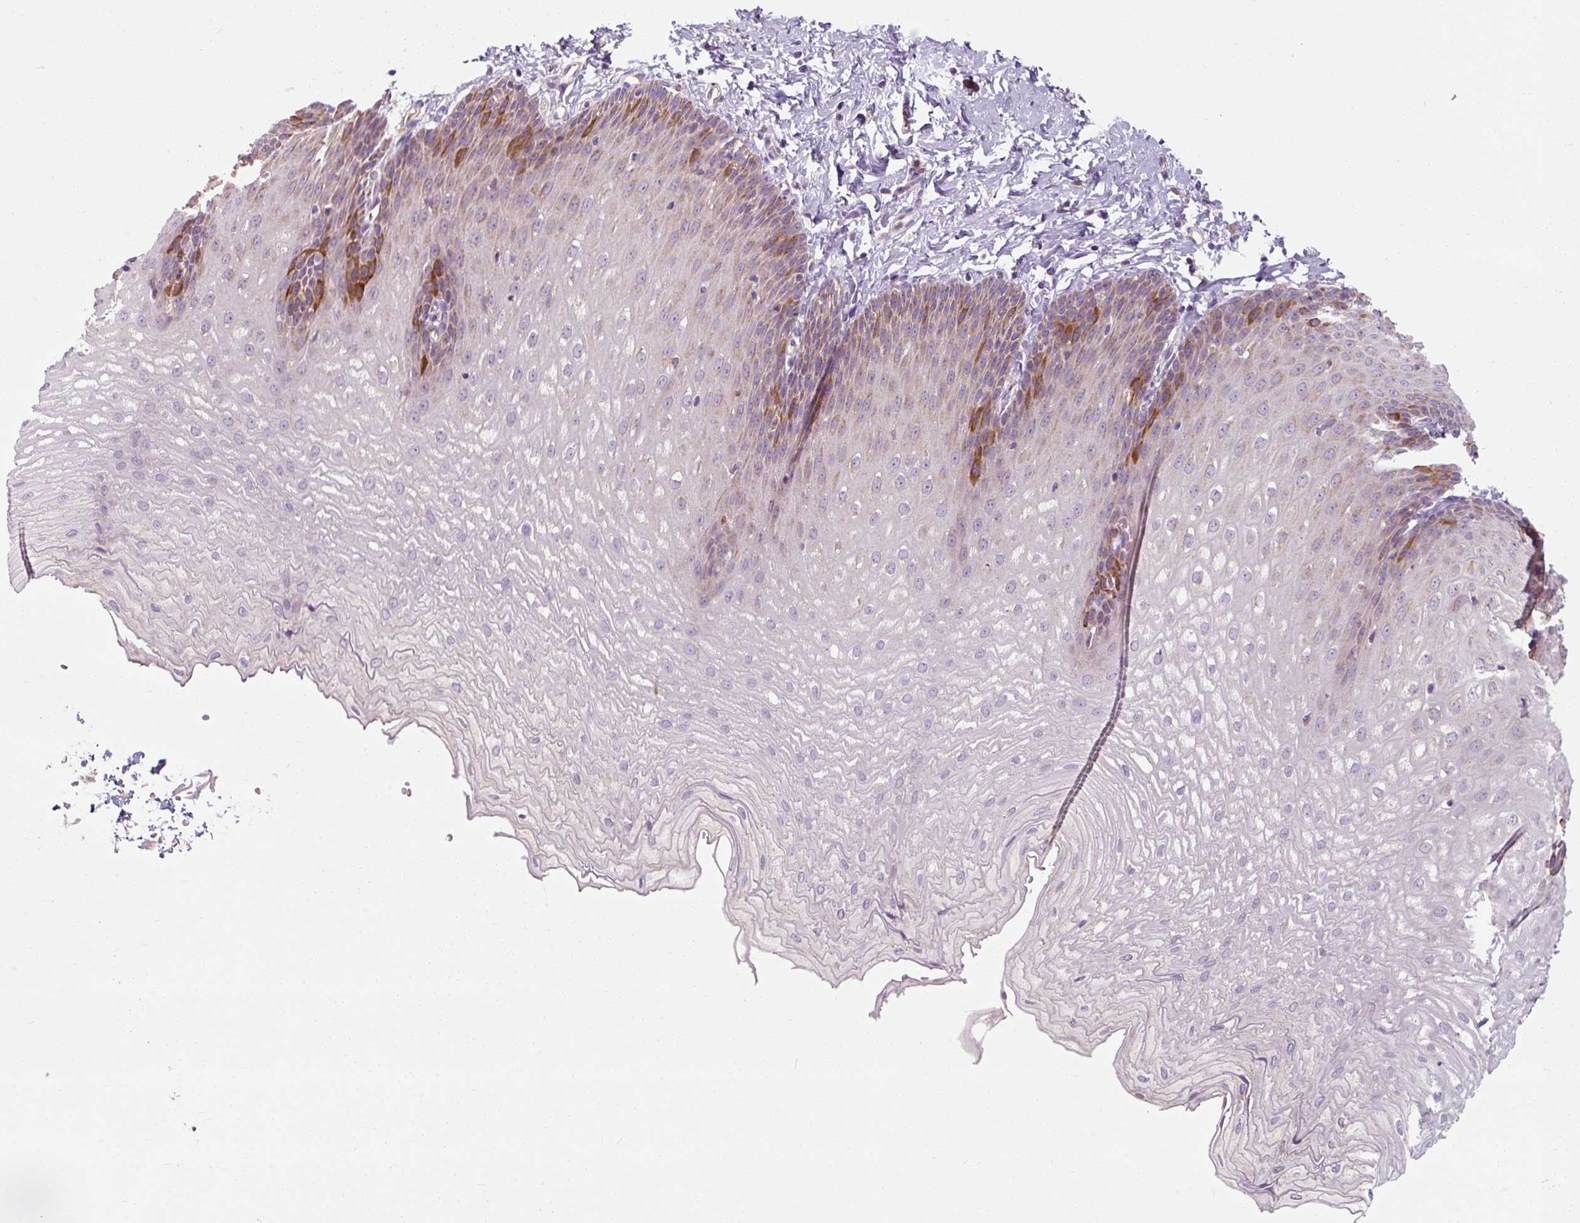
{"staining": {"intensity": "moderate", "quantity": "<25%", "location": "cytoplasmic/membranous"}, "tissue": "esophagus", "cell_type": "Squamous epithelial cells", "image_type": "normal", "snomed": [{"axis": "morphology", "description": "Normal tissue, NOS"}, {"axis": "topography", "description": "Esophagus"}], "caption": "Squamous epithelial cells demonstrate low levels of moderate cytoplasmic/membranous expression in approximately <25% of cells in benign esophagus.", "gene": "TSEN54", "patient": {"sex": "male", "age": 70}}